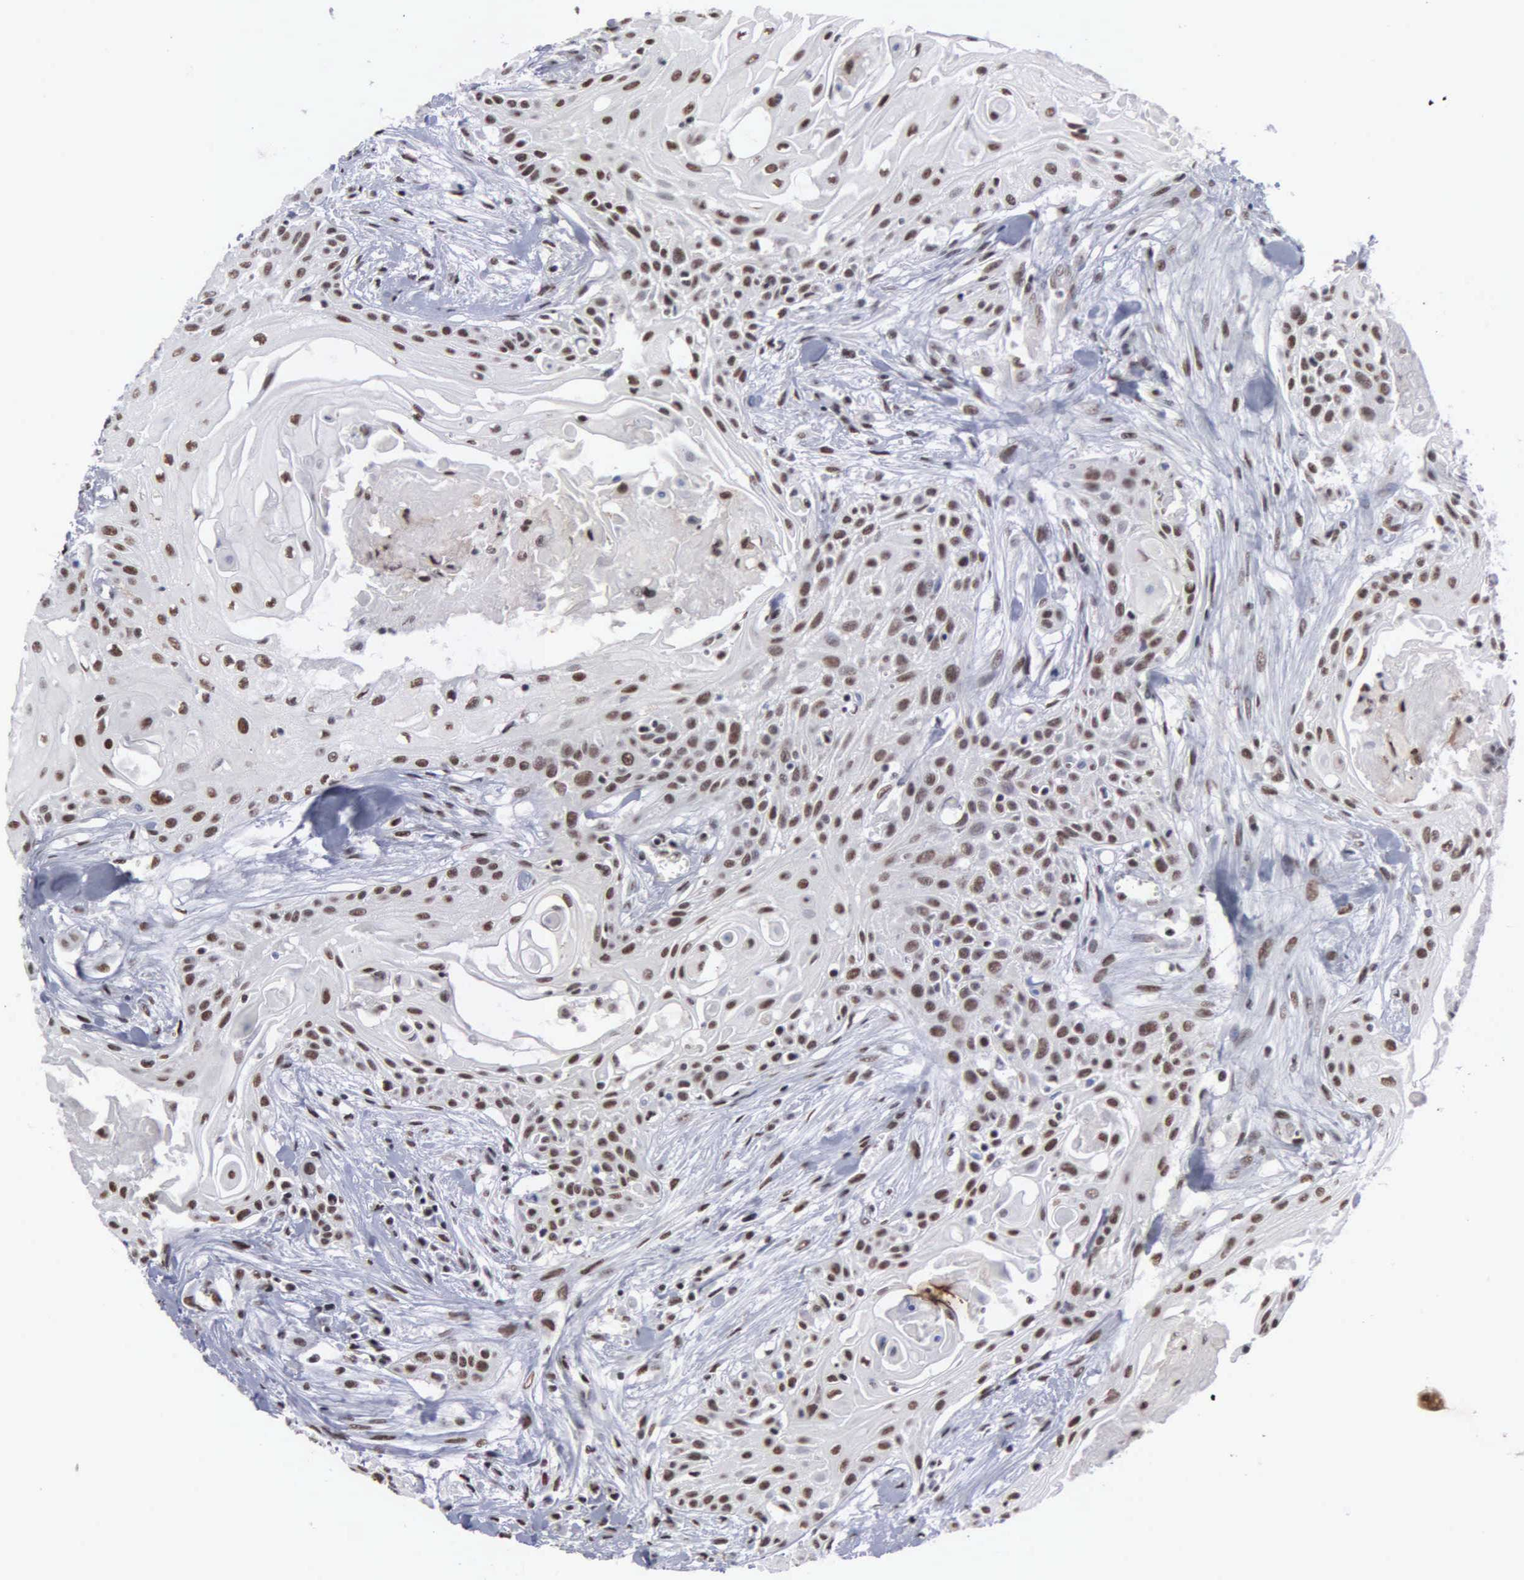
{"staining": {"intensity": "moderate", "quantity": "25%-75%", "location": "nuclear"}, "tissue": "head and neck cancer", "cell_type": "Tumor cells", "image_type": "cancer", "snomed": [{"axis": "morphology", "description": "Squamous cell carcinoma, NOS"}, {"axis": "morphology", "description": "Squamous cell carcinoma, metastatic, NOS"}, {"axis": "topography", "description": "Lymph node"}, {"axis": "topography", "description": "Salivary gland"}, {"axis": "topography", "description": "Head-Neck"}], "caption": "Metastatic squamous cell carcinoma (head and neck) stained for a protein exhibits moderate nuclear positivity in tumor cells.", "gene": "KIAA0586", "patient": {"sex": "female", "age": 74}}